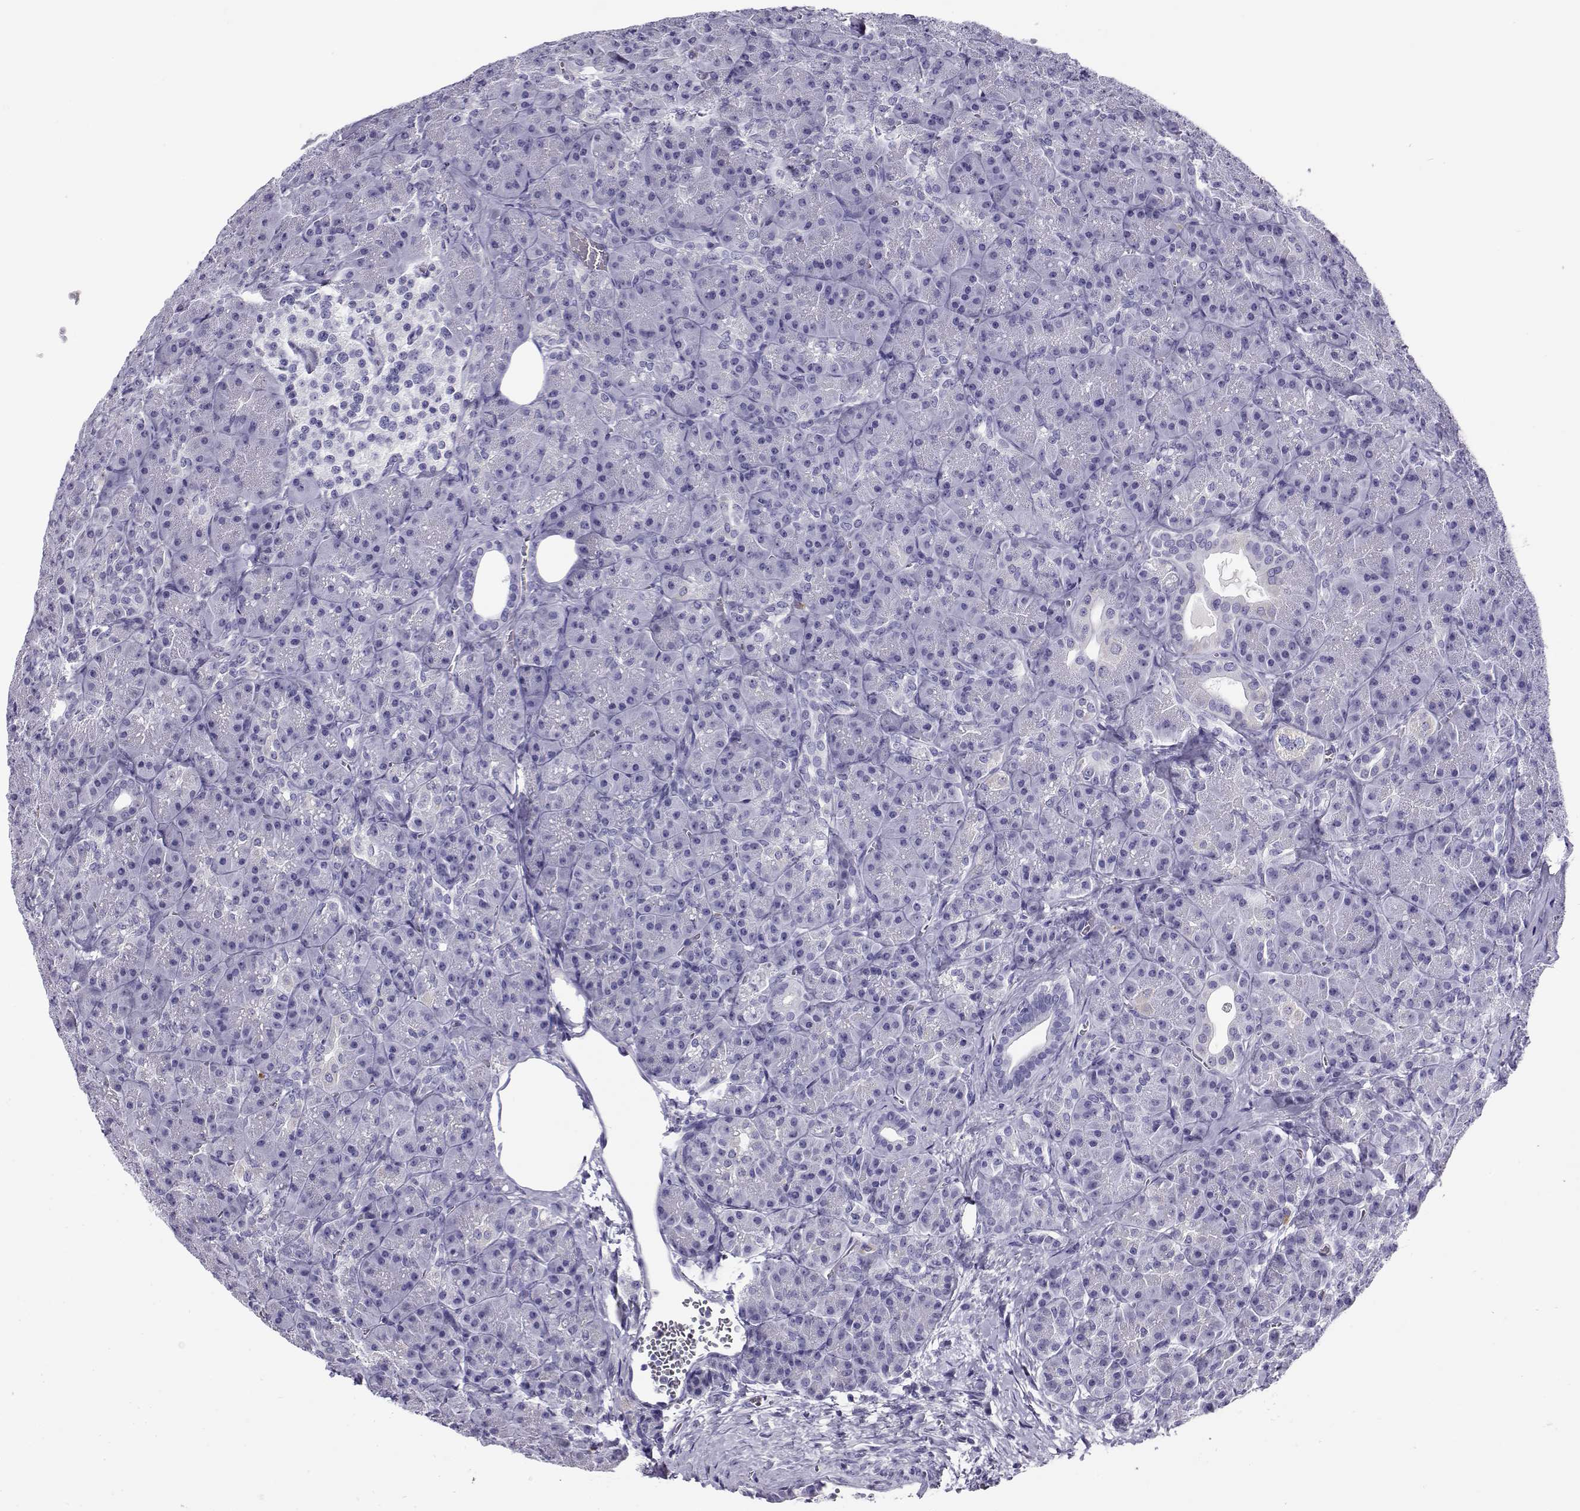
{"staining": {"intensity": "negative", "quantity": "none", "location": "none"}, "tissue": "pancreas", "cell_type": "Exocrine glandular cells", "image_type": "normal", "snomed": [{"axis": "morphology", "description": "Normal tissue, NOS"}, {"axis": "topography", "description": "Pancreas"}], "caption": "High magnification brightfield microscopy of benign pancreas stained with DAB (3,3'-diaminobenzidine) (brown) and counterstained with hematoxylin (blue): exocrine glandular cells show no significant staining. (DAB immunohistochemistry (IHC), high magnification).", "gene": "CABS1", "patient": {"sex": "male", "age": 57}}